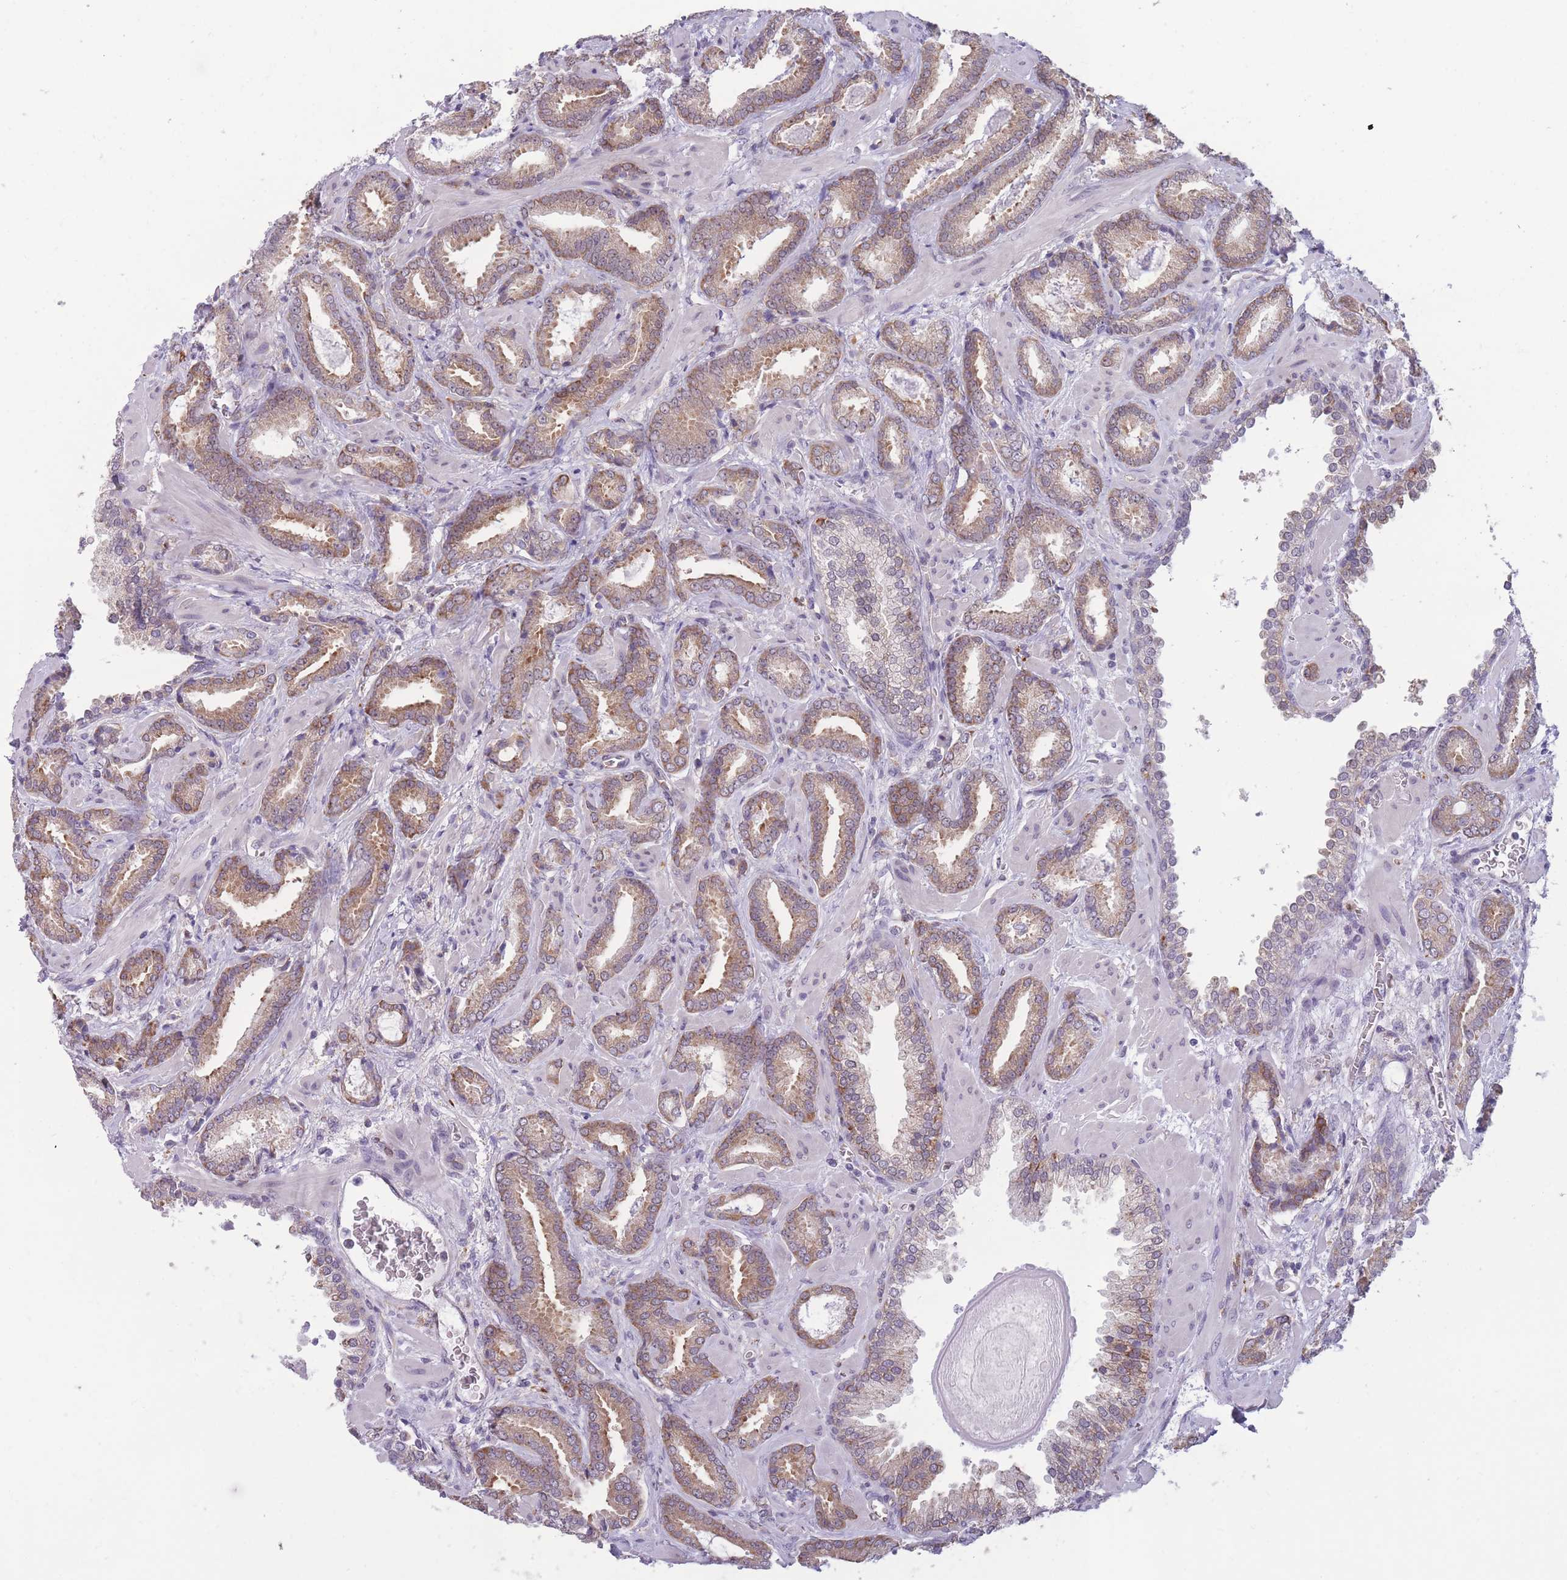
{"staining": {"intensity": "moderate", "quantity": ">75%", "location": "cytoplasmic/membranous"}, "tissue": "prostate cancer", "cell_type": "Tumor cells", "image_type": "cancer", "snomed": [{"axis": "morphology", "description": "Adenocarcinoma, Low grade"}, {"axis": "topography", "description": "Prostate"}], "caption": "Protein expression analysis of human prostate cancer (adenocarcinoma (low-grade)) reveals moderate cytoplasmic/membranous expression in approximately >75% of tumor cells.", "gene": "TMEM121", "patient": {"sex": "male", "age": 62}}